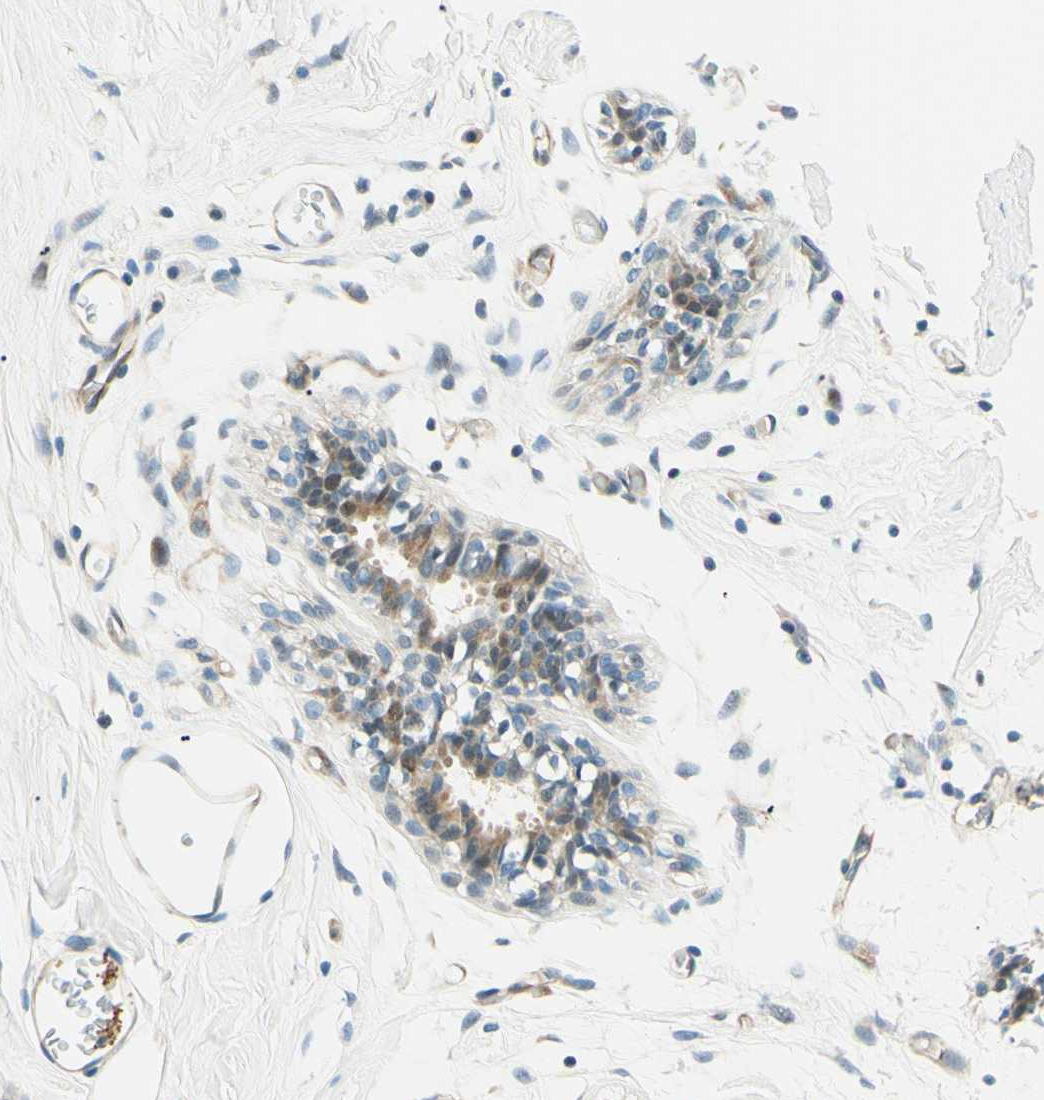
{"staining": {"intensity": "negative", "quantity": "none", "location": "none"}, "tissue": "adipose tissue", "cell_type": "Adipocytes", "image_type": "normal", "snomed": [{"axis": "morphology", "description": "Normal tissue, NOS"}, {"axis": "topography", "description": "Breast"}, {"axis": "topography", "description": "Adipose tissue"}], "caption": "This is a image of IHC staining of benign adipose tissue, which shows no staining in adipocytes.", "gene": "TAOK2", "patient": {"sex": "female", "age": 25}}